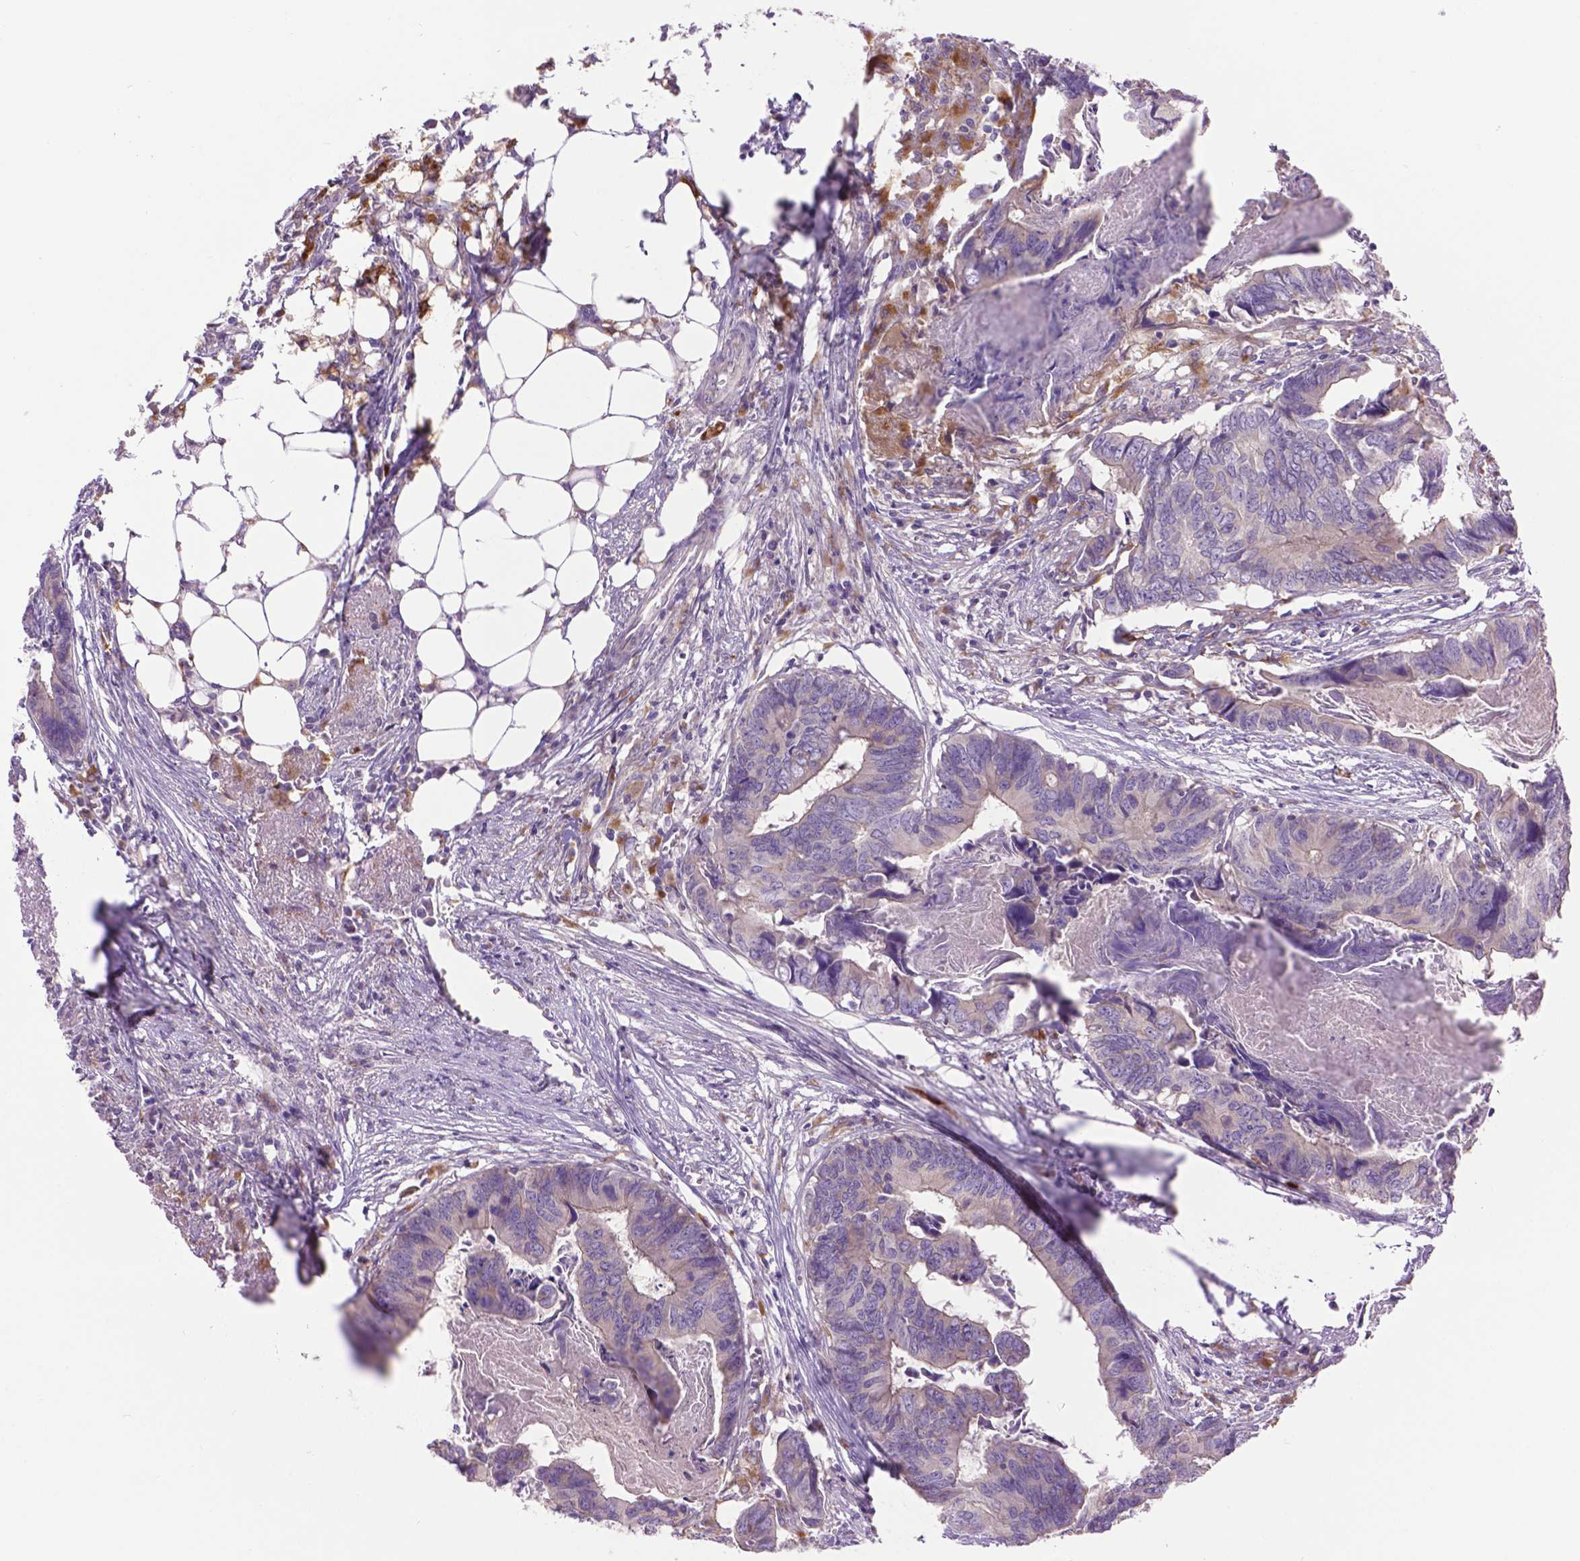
{"staining": {"intensity": "negative", "quantity": "none", "location": "none"}, "tissue": "colorectal cancer", "cell_type": "Tumor cells", "image_type": "cancer", "snomed": [{"axis": "morphology", "description": "Adenocarcinoma, NOS"}, {"axis": "topography", "description": "Colon"}], "caption": "A photomicrograph of human colorectal cancer is negative for staining in tumor cells. The staining is performed using DAB (3,3'-diaminobenzidine) brown chromogen with nuclei counter-stained in using hematoxylin.", "gene": "CDH7", "patient": {"sex": "female", "age": 82}}